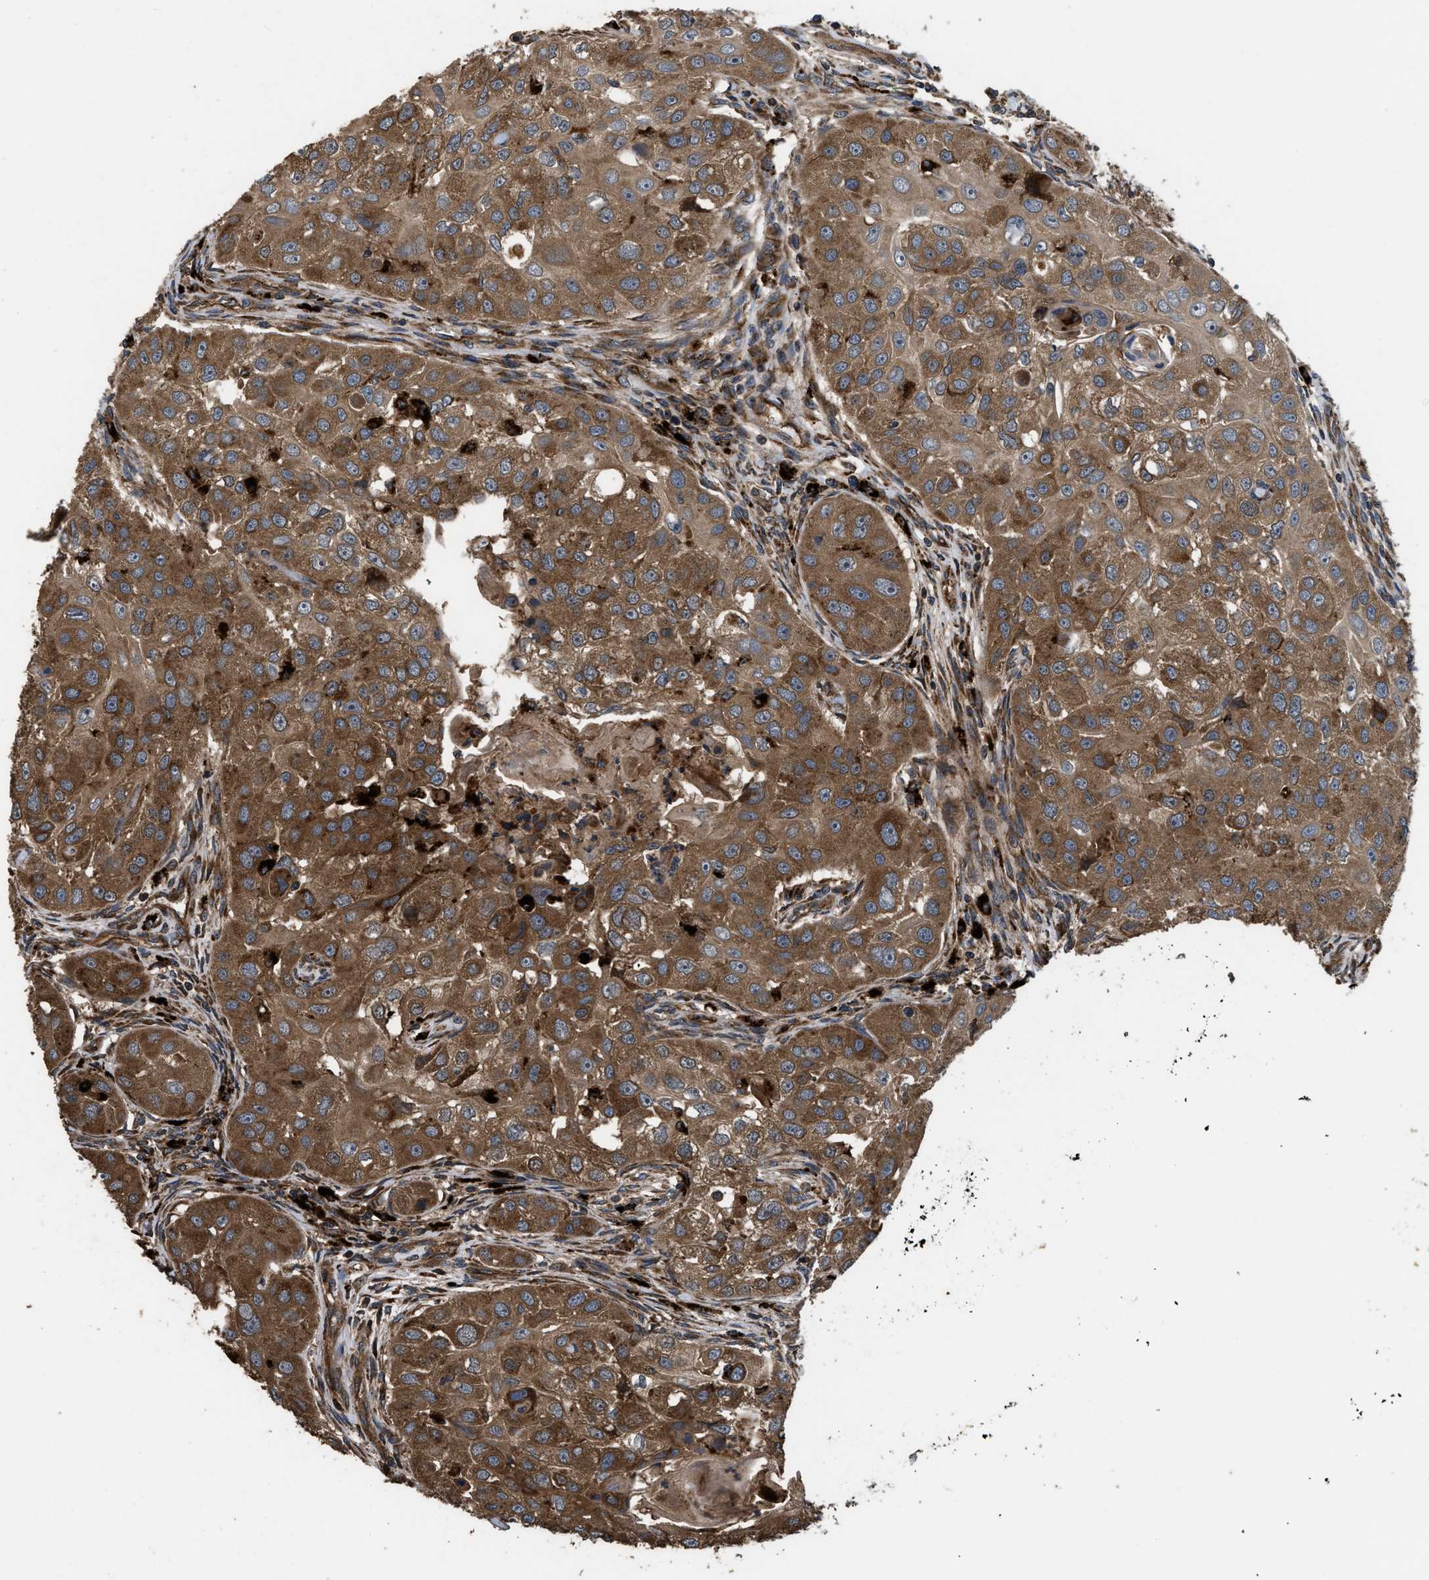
{"staining": {"intensity": "strong", "quantity": ">75%", "location": "cytoplasmic/membranous"}, "tissue": "head and neck cancer", "cell_type": "Tumor cells", "image_type": "cancer", "snomed": [{"axis": "morphology", "description": "Normal tissue, NOS"}, {"axis": "morphology", "description": "Squamous cell carcinoma, NOS"}, {"axis": "topography", "description": "Skeletal muscle"}, {"axis": "topography", "description": "Head-Neck"}], "caption": "Immunohistochemical staining of human head and neck squamous cell carcinoma demonstrates high levels of strong cytoplasmic/membranous protein positivity in approximately >75% of tumor cells.", "gene": "GGH", "patient": {"sex": "male", "age": 51}}